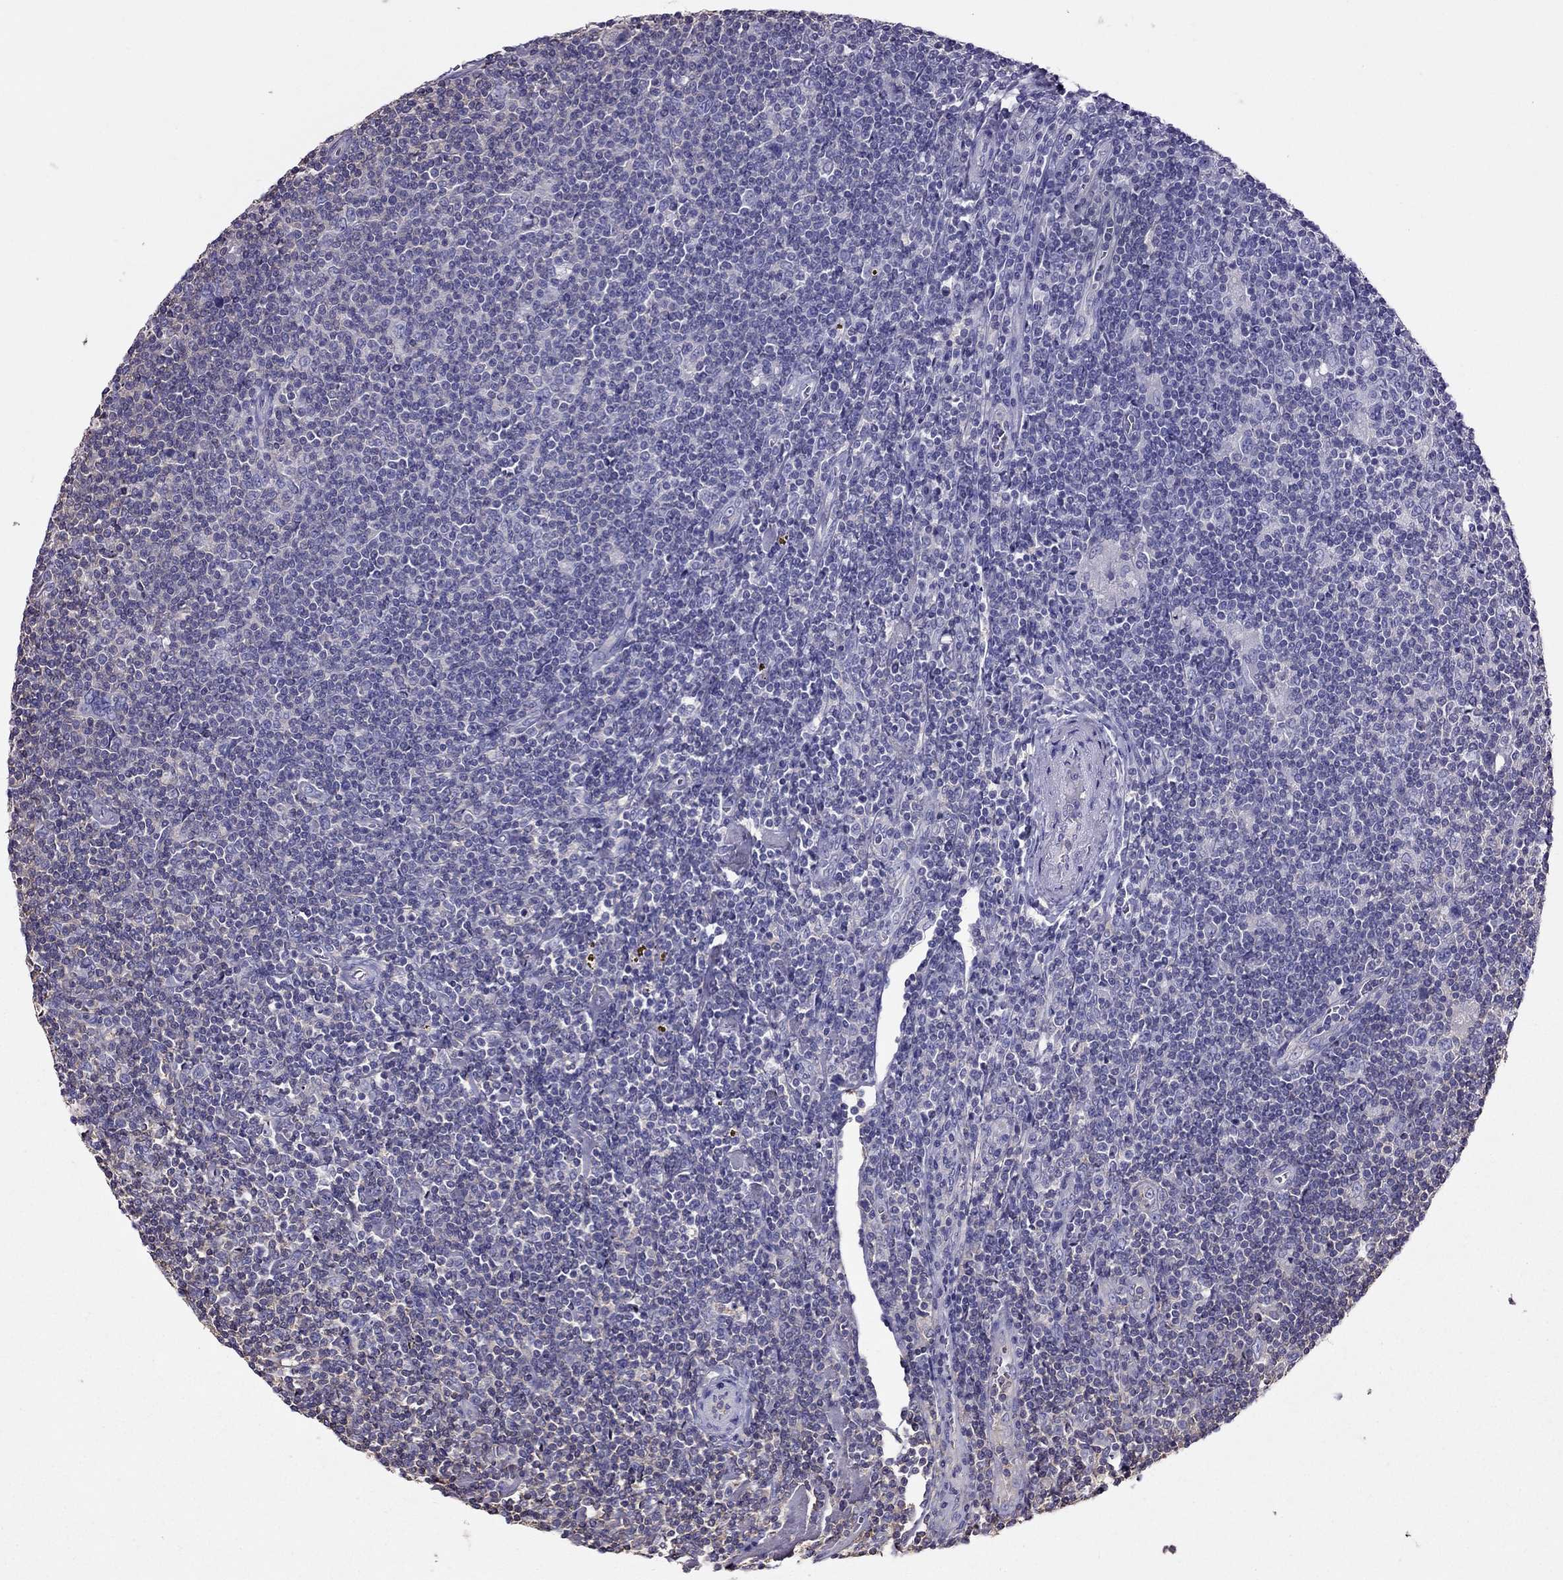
{"staining": {"intensity": "negative", "quantity": "none", "location": "none"}, "tissue": "lymphoma", "cell_type": "Tumor cells", "image_type": "cancer", "snomed": [{"axis": "morphology", "description": "Hodgkin's disease, NOS"}, {"axis": "topography", "description": "Lymph node"}], "caption": "The micrograph exhibits no staining of tumor cells in lymphoma.", "gene": "TEX22", "patient": {"sex": "male", "age": 40}}